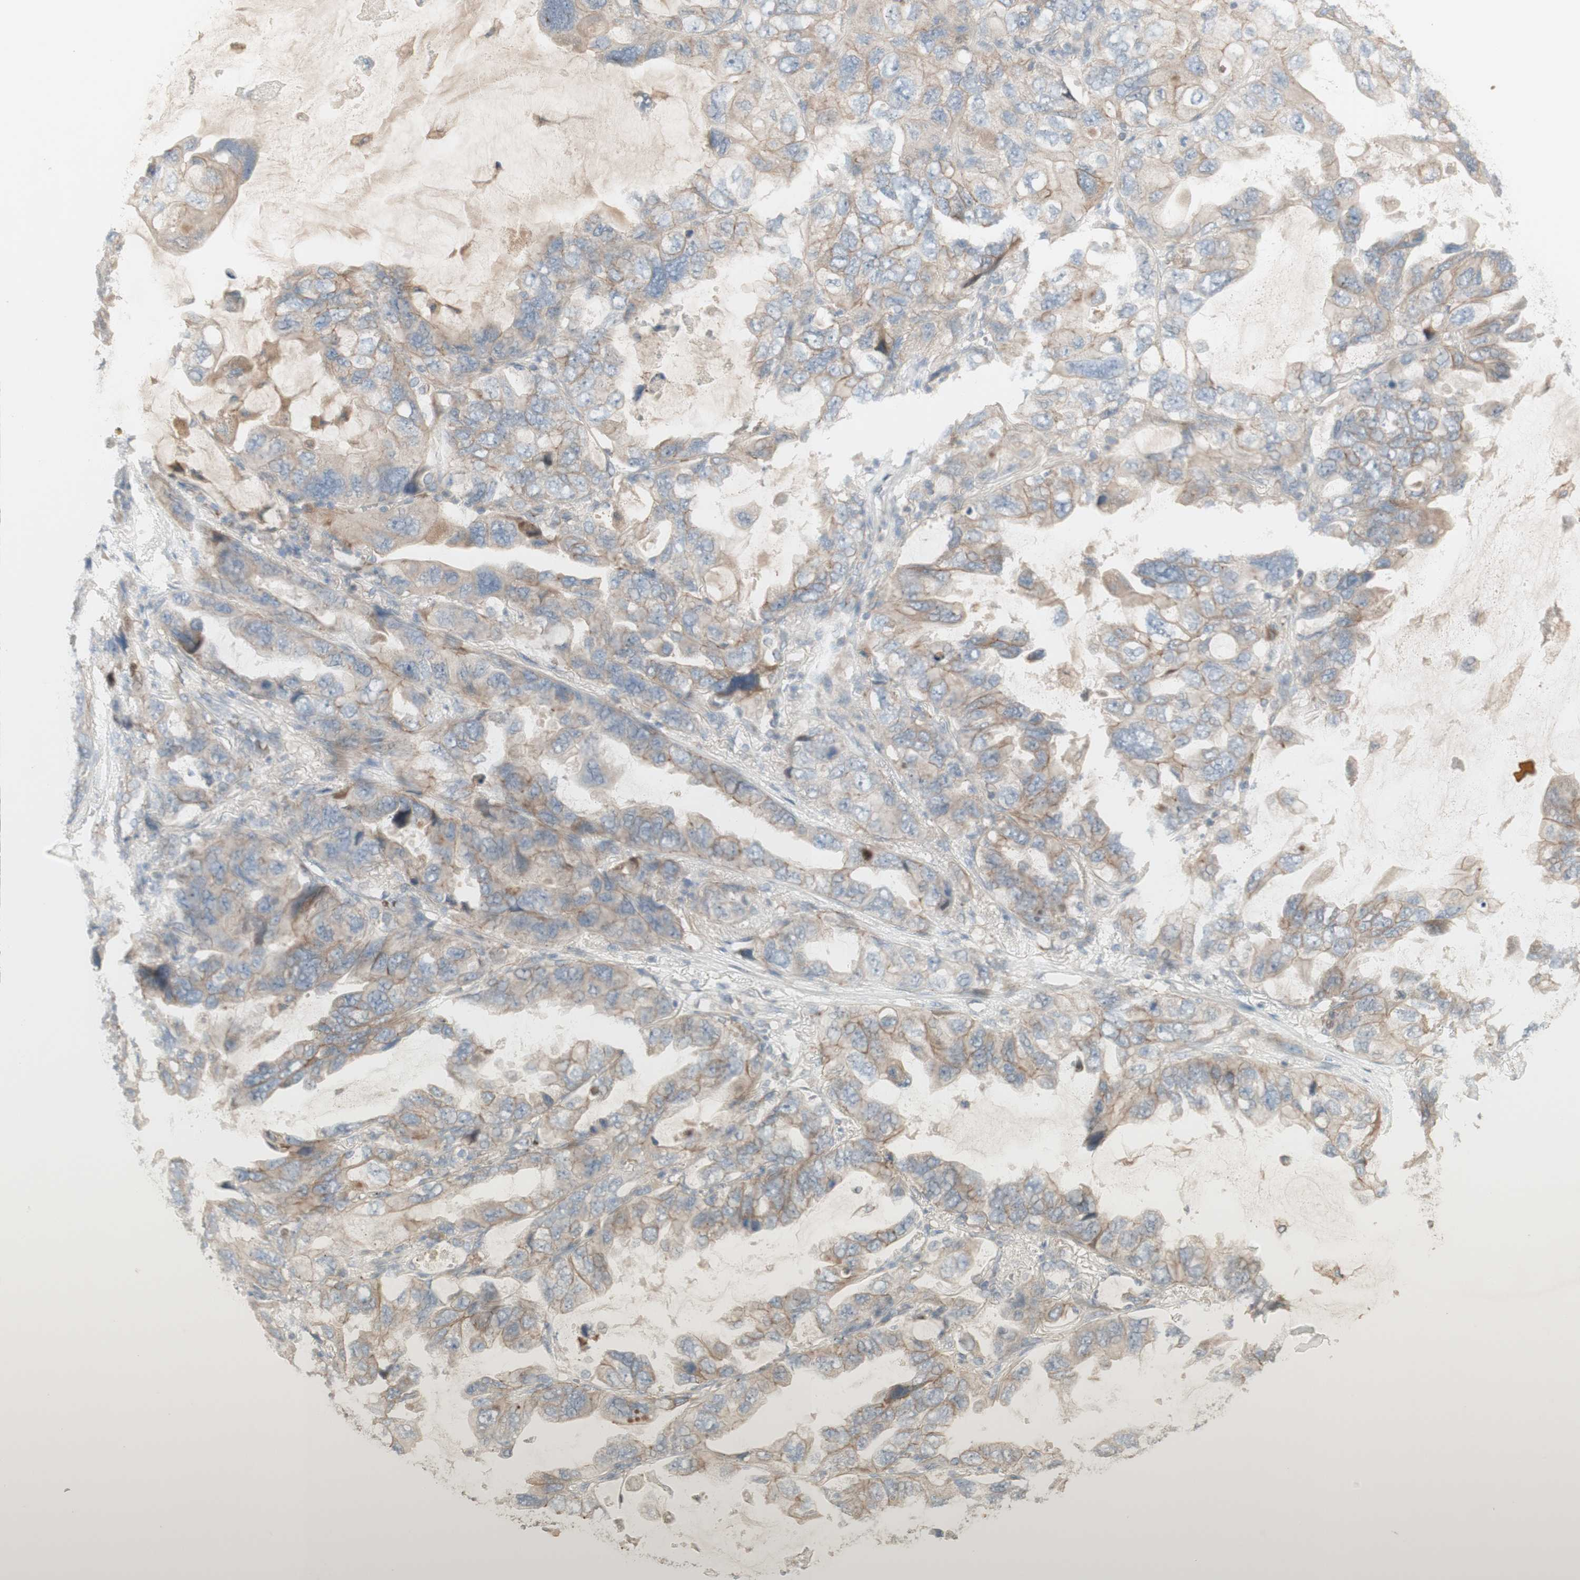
{"staining": {"intensity": "weak", "quantity": ">75%", "location": "cytoplasmic/membranous"}, "tissue": "lung cancer", "cell_type": "Tumor cells", "image_type": "cancer", "snomed": [{"axis": "morphology", "description": "Squamous cell carcinoma, NOS"}, {"axis": "topography", "description": "Lung"}], "caption": "Lung cancer stained with DAB (3,3'-diaminobenzidine) IHC exhibits low levels of weak cytoplasmic/membranous positivity in approximately >75% of tumor cells.", "gene": "PTGER4", "patient": {"sex": "female", "age": 73}}